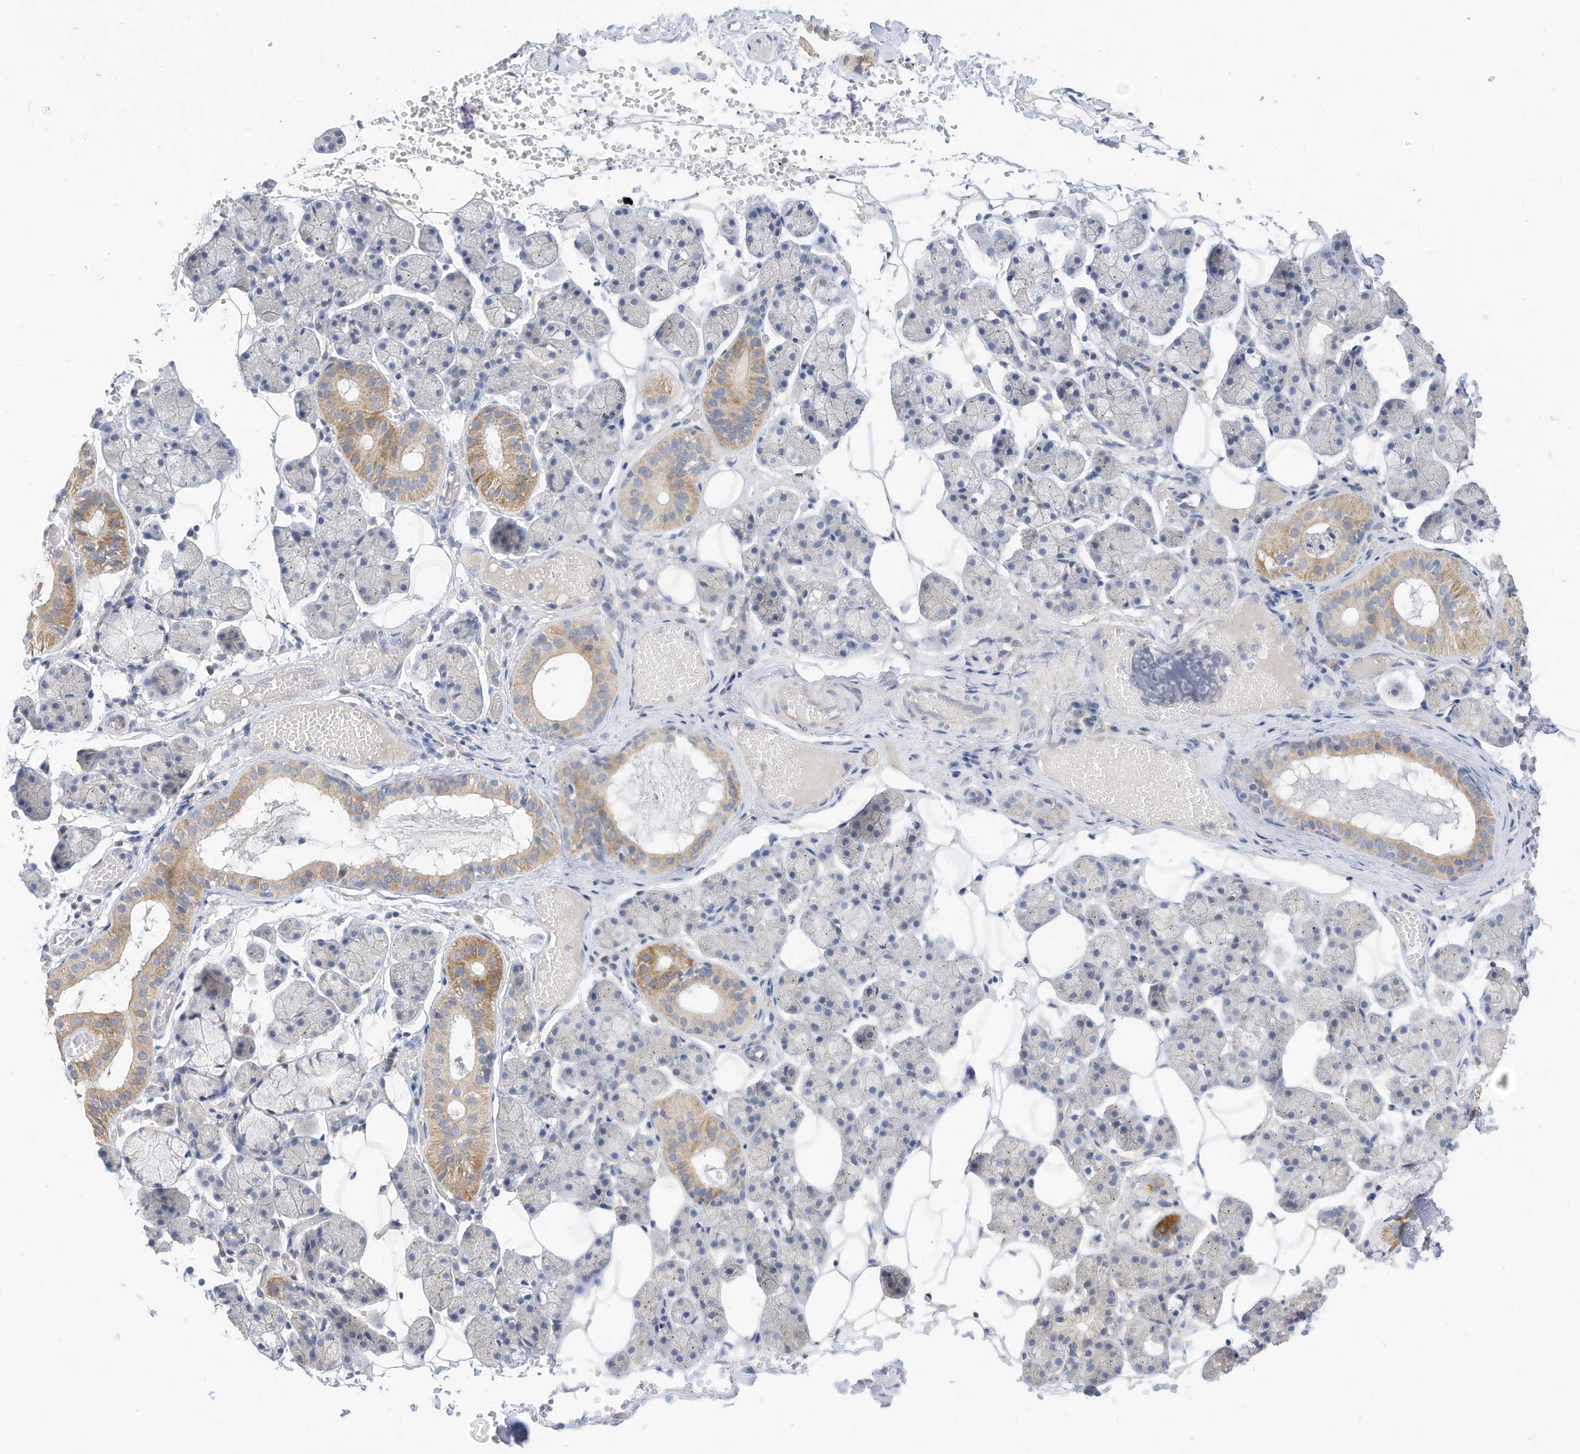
{"staining": {"intensity": "moderate", "quantity": "<25%", "location": "cytoplasmic/membranous"}, "tissue": "salivary gland", "cell_type": "Glandular cells", "image_type": "normal", "snomed": [{"axis": "morphology", "description": "Normal tissue, NOS"}, {"axis": "topography", "description": "Salivary gland"}], "caption": "Salivary gland stained with IHC exhibits moderate cytoplasmic/membranous expression in approximately <25% of glandular cells. (Brightfield microscopy of DAB IHC at high magnification).", "gene": "RHOH", "patient": {"sex": "female", "age": 33}}